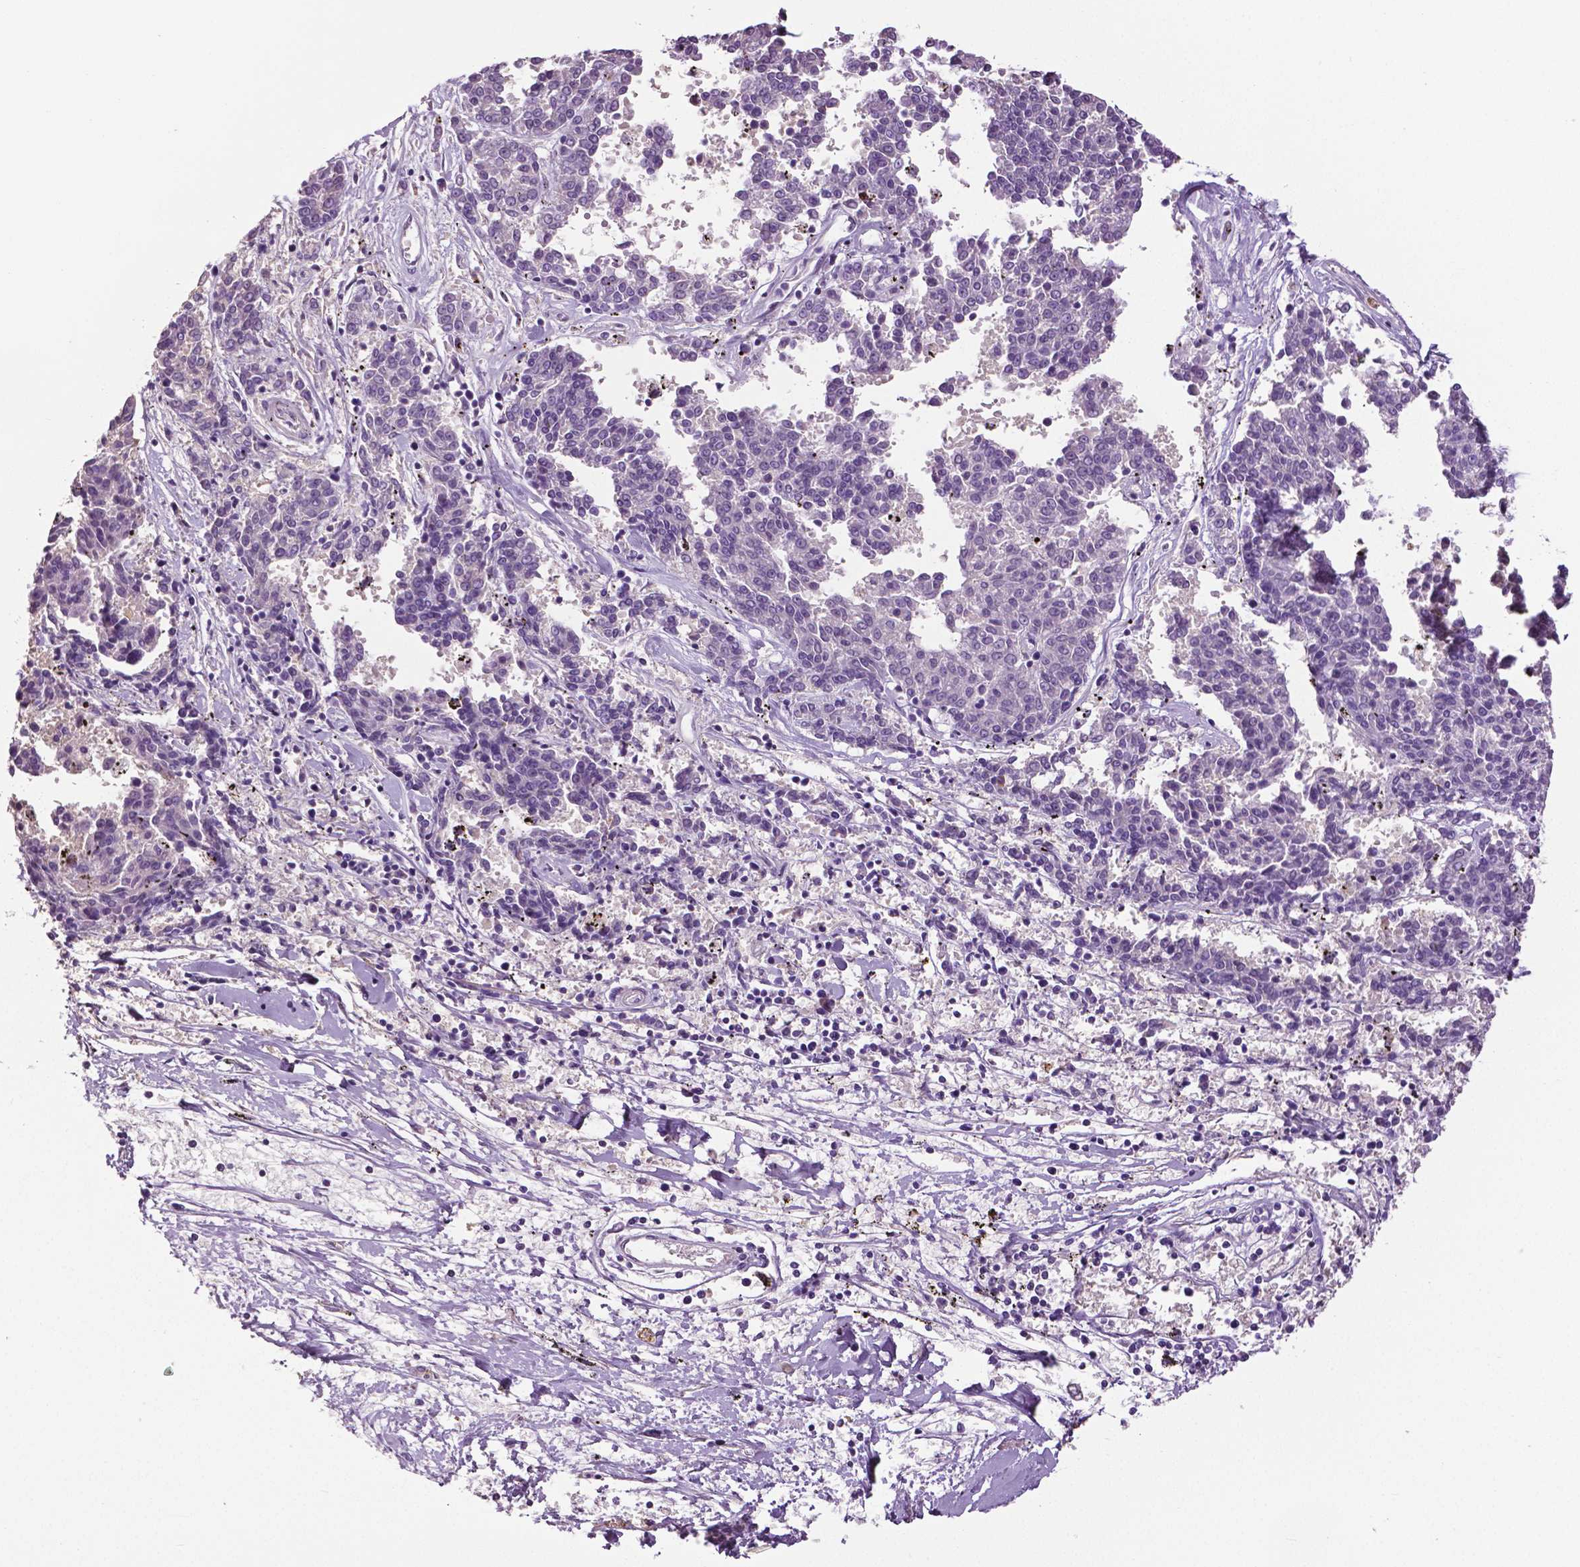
{"staining": {"intensity": "negative", "quantity": "none", "location": "none"}, "tissue": "melanoma", "cell_type": "Tumor cells", "image_type": "cancer", "snomed": [{"axis": "morphology", "description": "Malignant melanoma, NOS"}, {"axis": "topography", "description": "Skin"}], "caption": "A photomicrograph of malignant melanoma stained for a protein demonstrates no brown staining in tumor cells. (DAB (3,3'-diaminobenzidine) IHC with hematoxylin counter stain).", "gene": "PTPN5", "patient": {"sex": "female", "age": 72}}